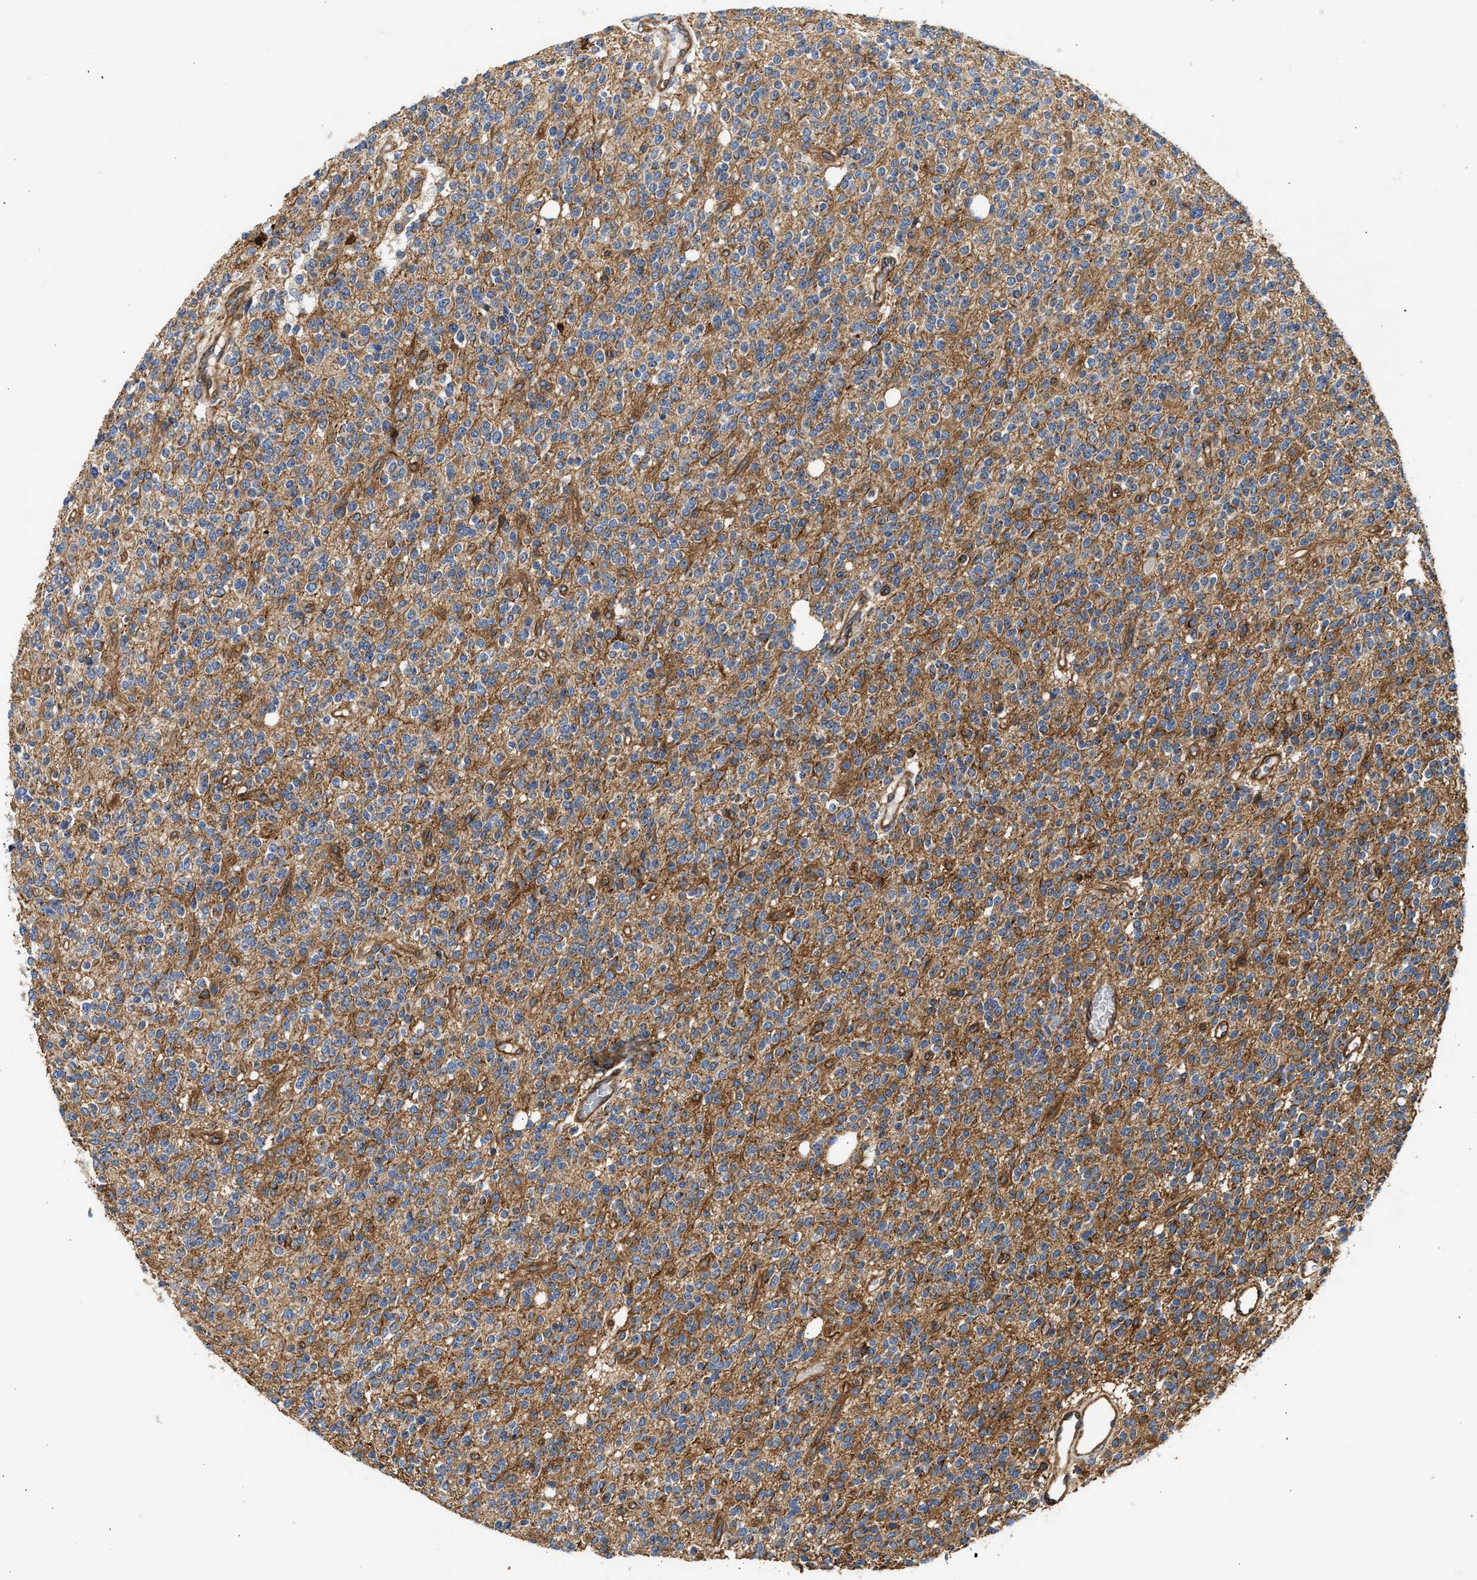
{"staining": {"intensity": "moderate", "quantity": ">75%", "location": "cytoplasmic/membranous"}, "tissue": "glioma", "cell_type": "Tumor cells", "image_type": "cancer", "snomed": [{"axis": "morphology", "description": "Glioma, malignant, High grade"}, {"axis": "topography", "description": "Brain"}], "caption": "This micrograph exhibits IHC staining of malignant glioma (high-grade), with medium moderate cytoplasmic/membranous staining in approximately >75% of tumor cells.", "gene": "SAMD9L", "patient": {"sex": "male", "age": 34}}